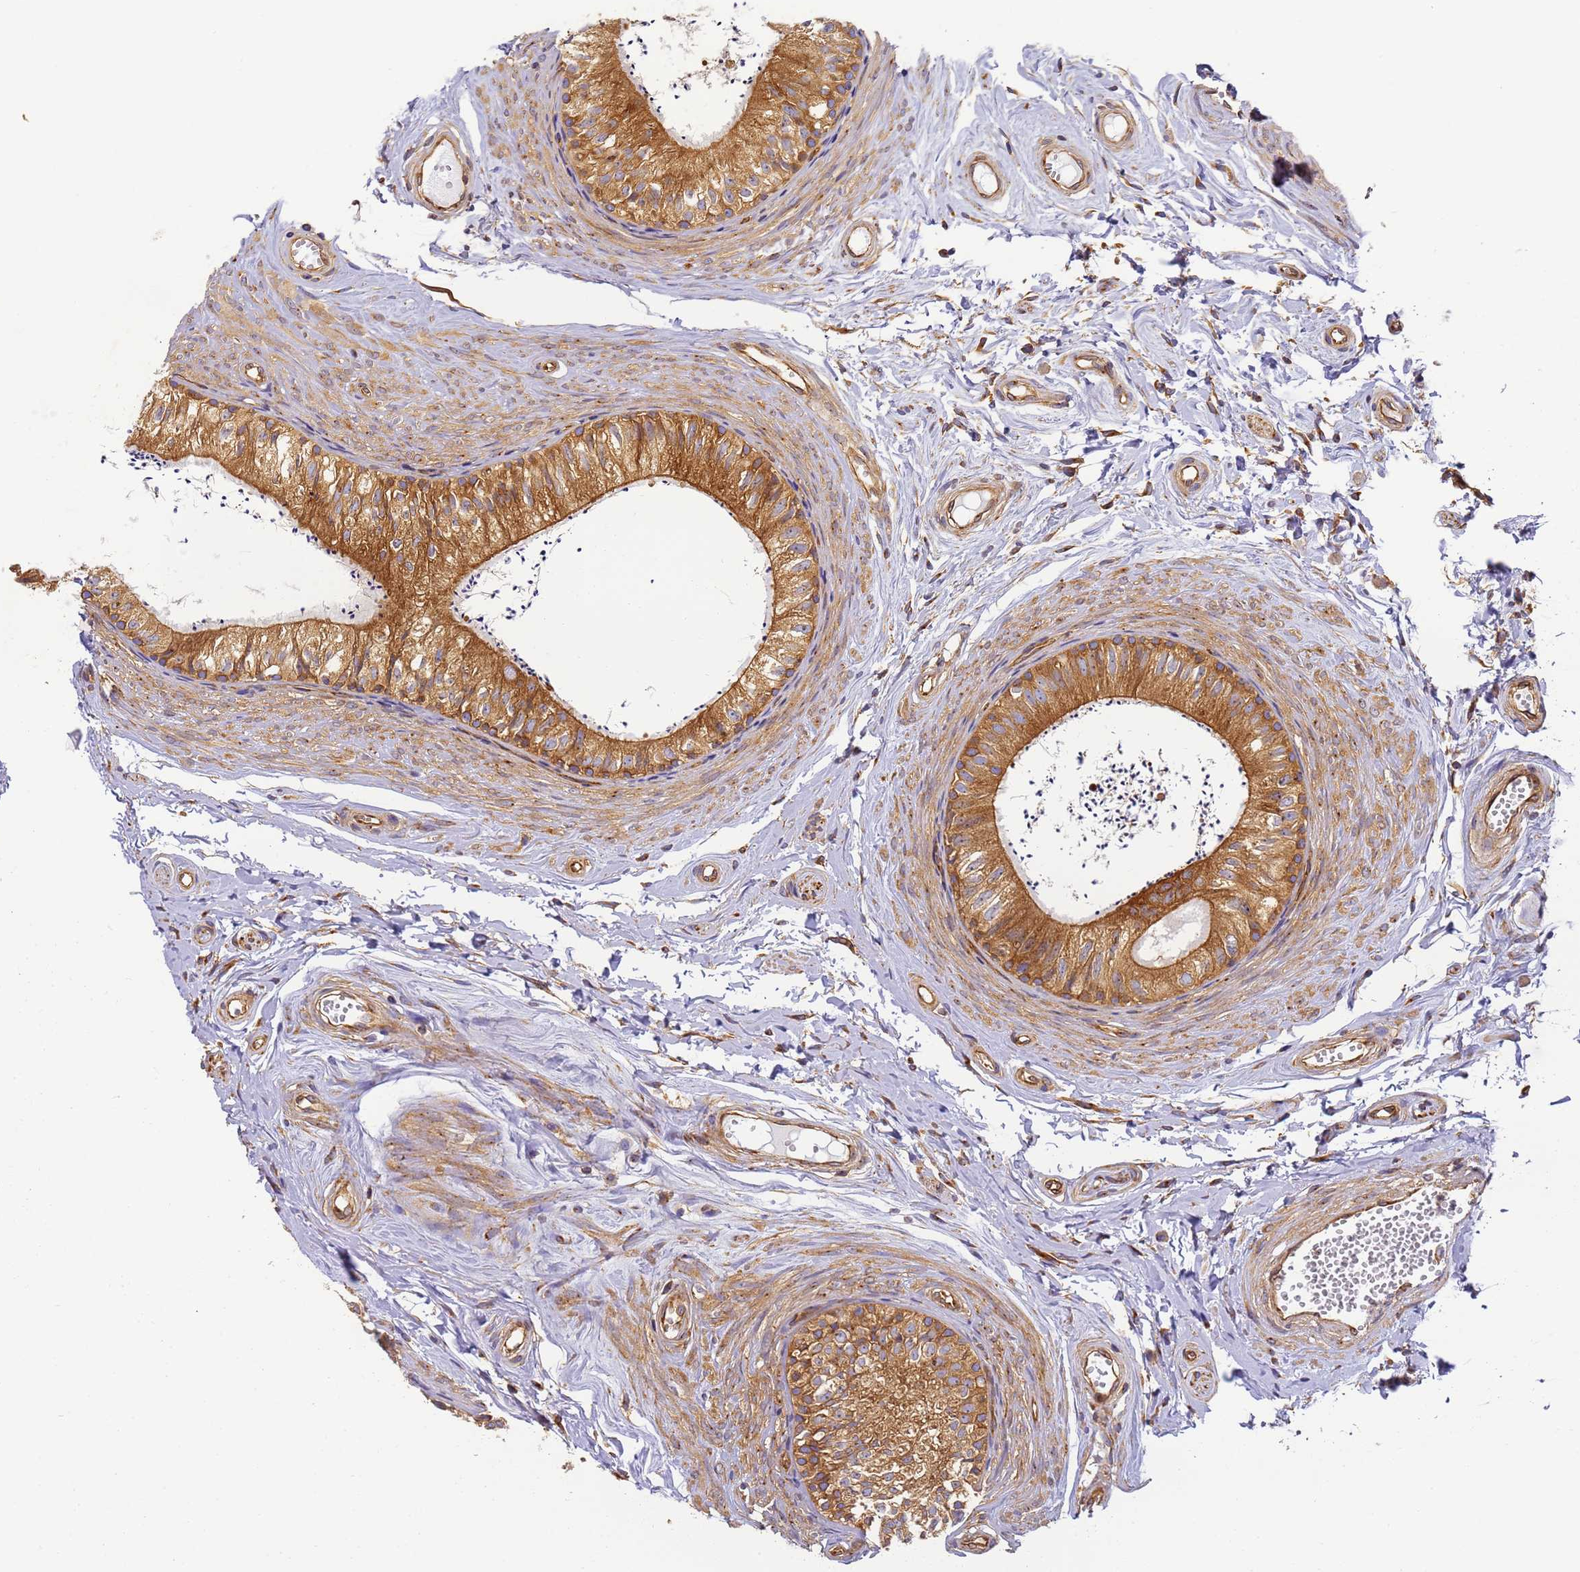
{"staining": {"intensity": "strong", "quantity": ">75%", "location": "cytoplasmic/membranous"}, "tissue": "epididymis", "cell_type": "Glandular cells", "image_type": "normal", "snomed": [{"axis": "morphology", "description": "Normal tissue, NOS"}, {"axis": "topography", "description": "Epididymis"}], "caption": "Immunohistochemical staining of unremarkable human epididymis displays high levels of strong cytoplasmic/membranous staining in about >75% of glandular cells.", "gene": "DYNC1I2", "patient": {"sex": "male", "age": 56}}